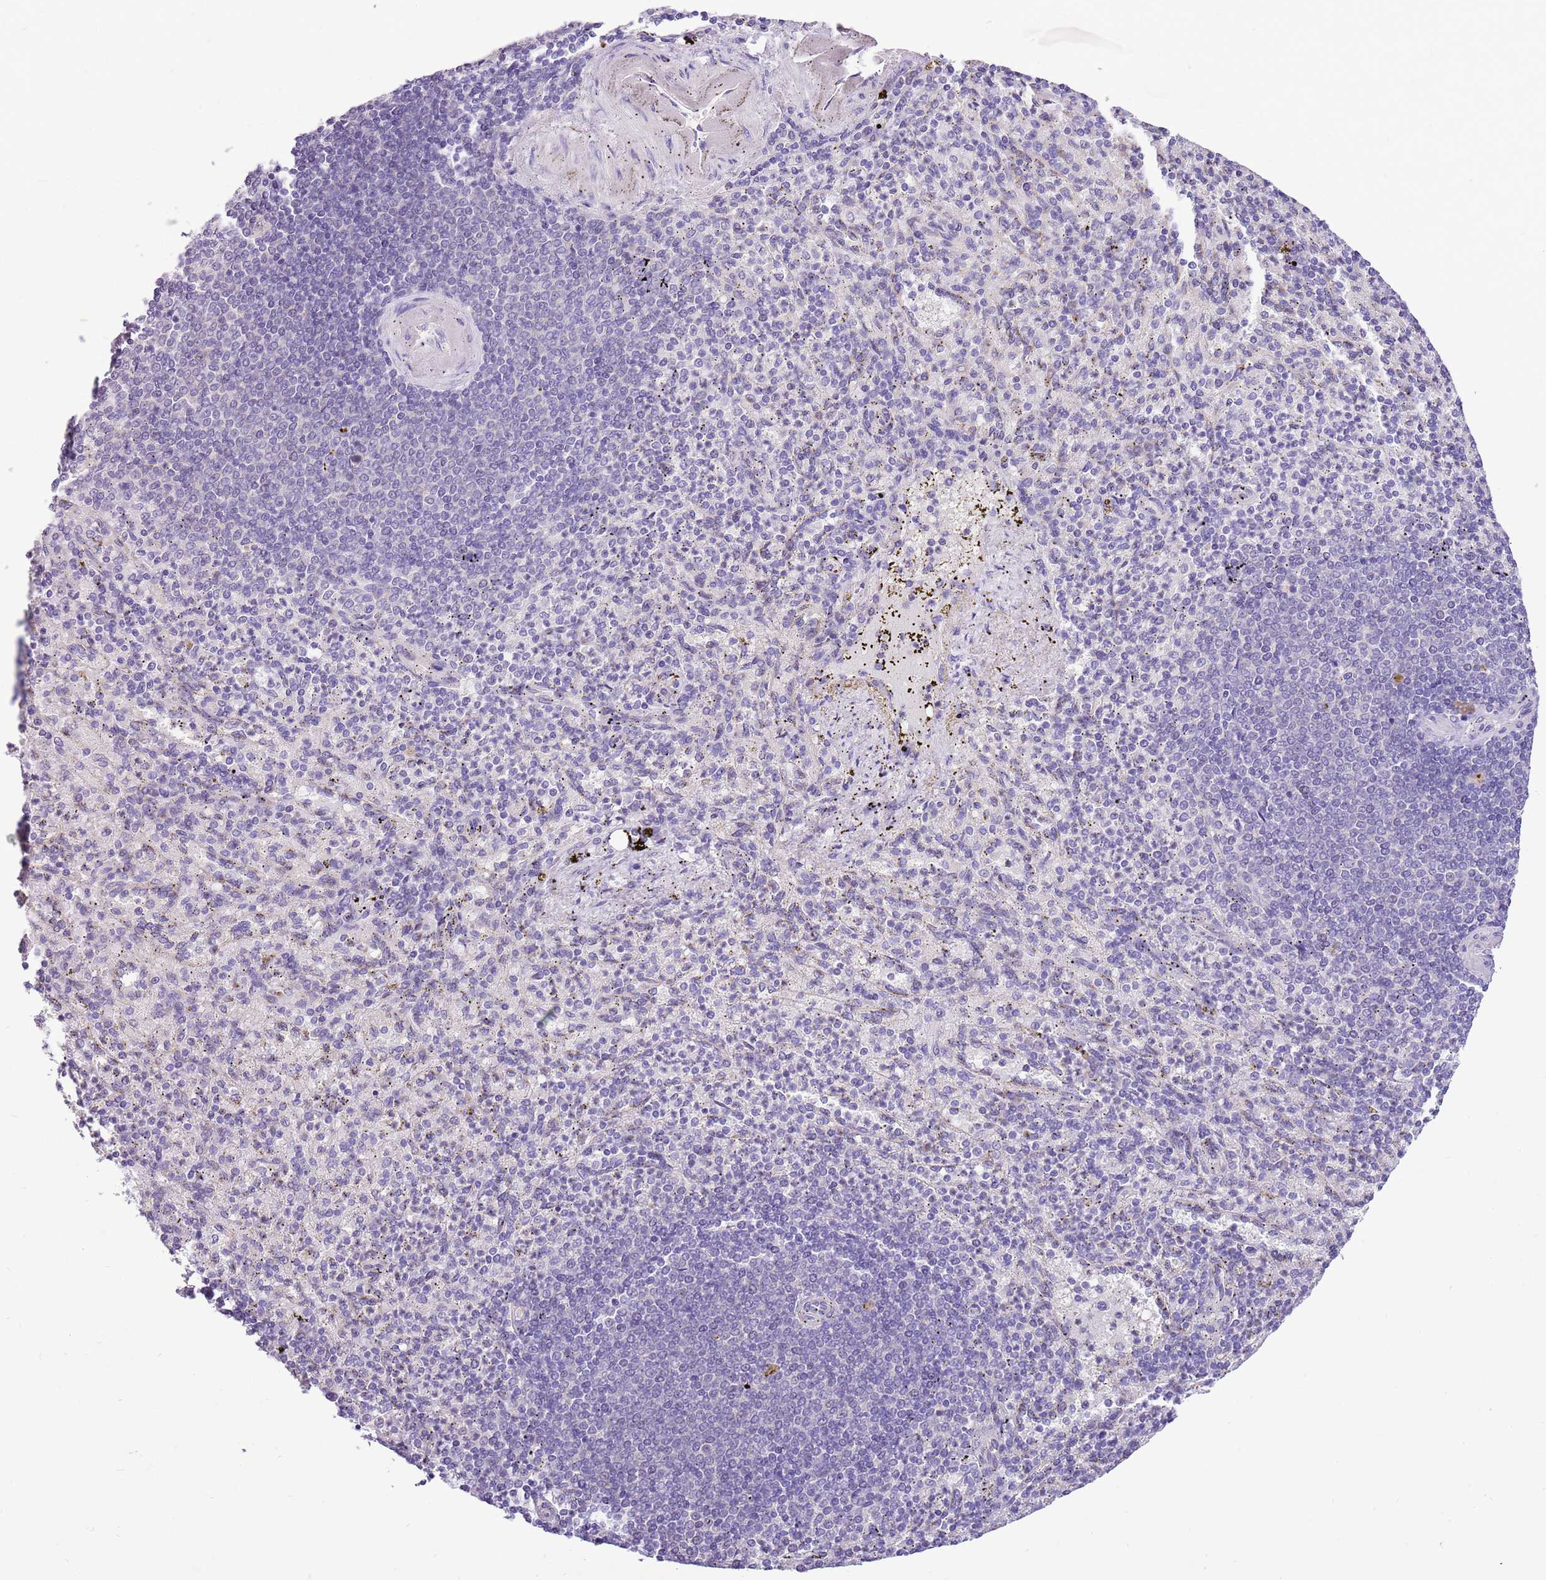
{"staining": {"intensity": "negative", "quantity": "none", "location": "none"}, "tissue": "spleen", "cell_type": "Cells in red pulp", "image_type": "normal", "snomed": [{"axis": "morphology", "description": "Normal tissue, NOS"}, {"axis": "topography", "description": "Spleen"}], "caption": "DAB (3,3'-diaminobenzidine) immunohistochemical staining of benign spleen displays no significant staining in cells in red pulp. (Stains: DAB IHC with hematoxylin counter stain, Microscopy: brightfield microscopy at high magnification).", "gene": "COX17", "patient": {"sex": "female", "age": 74}}